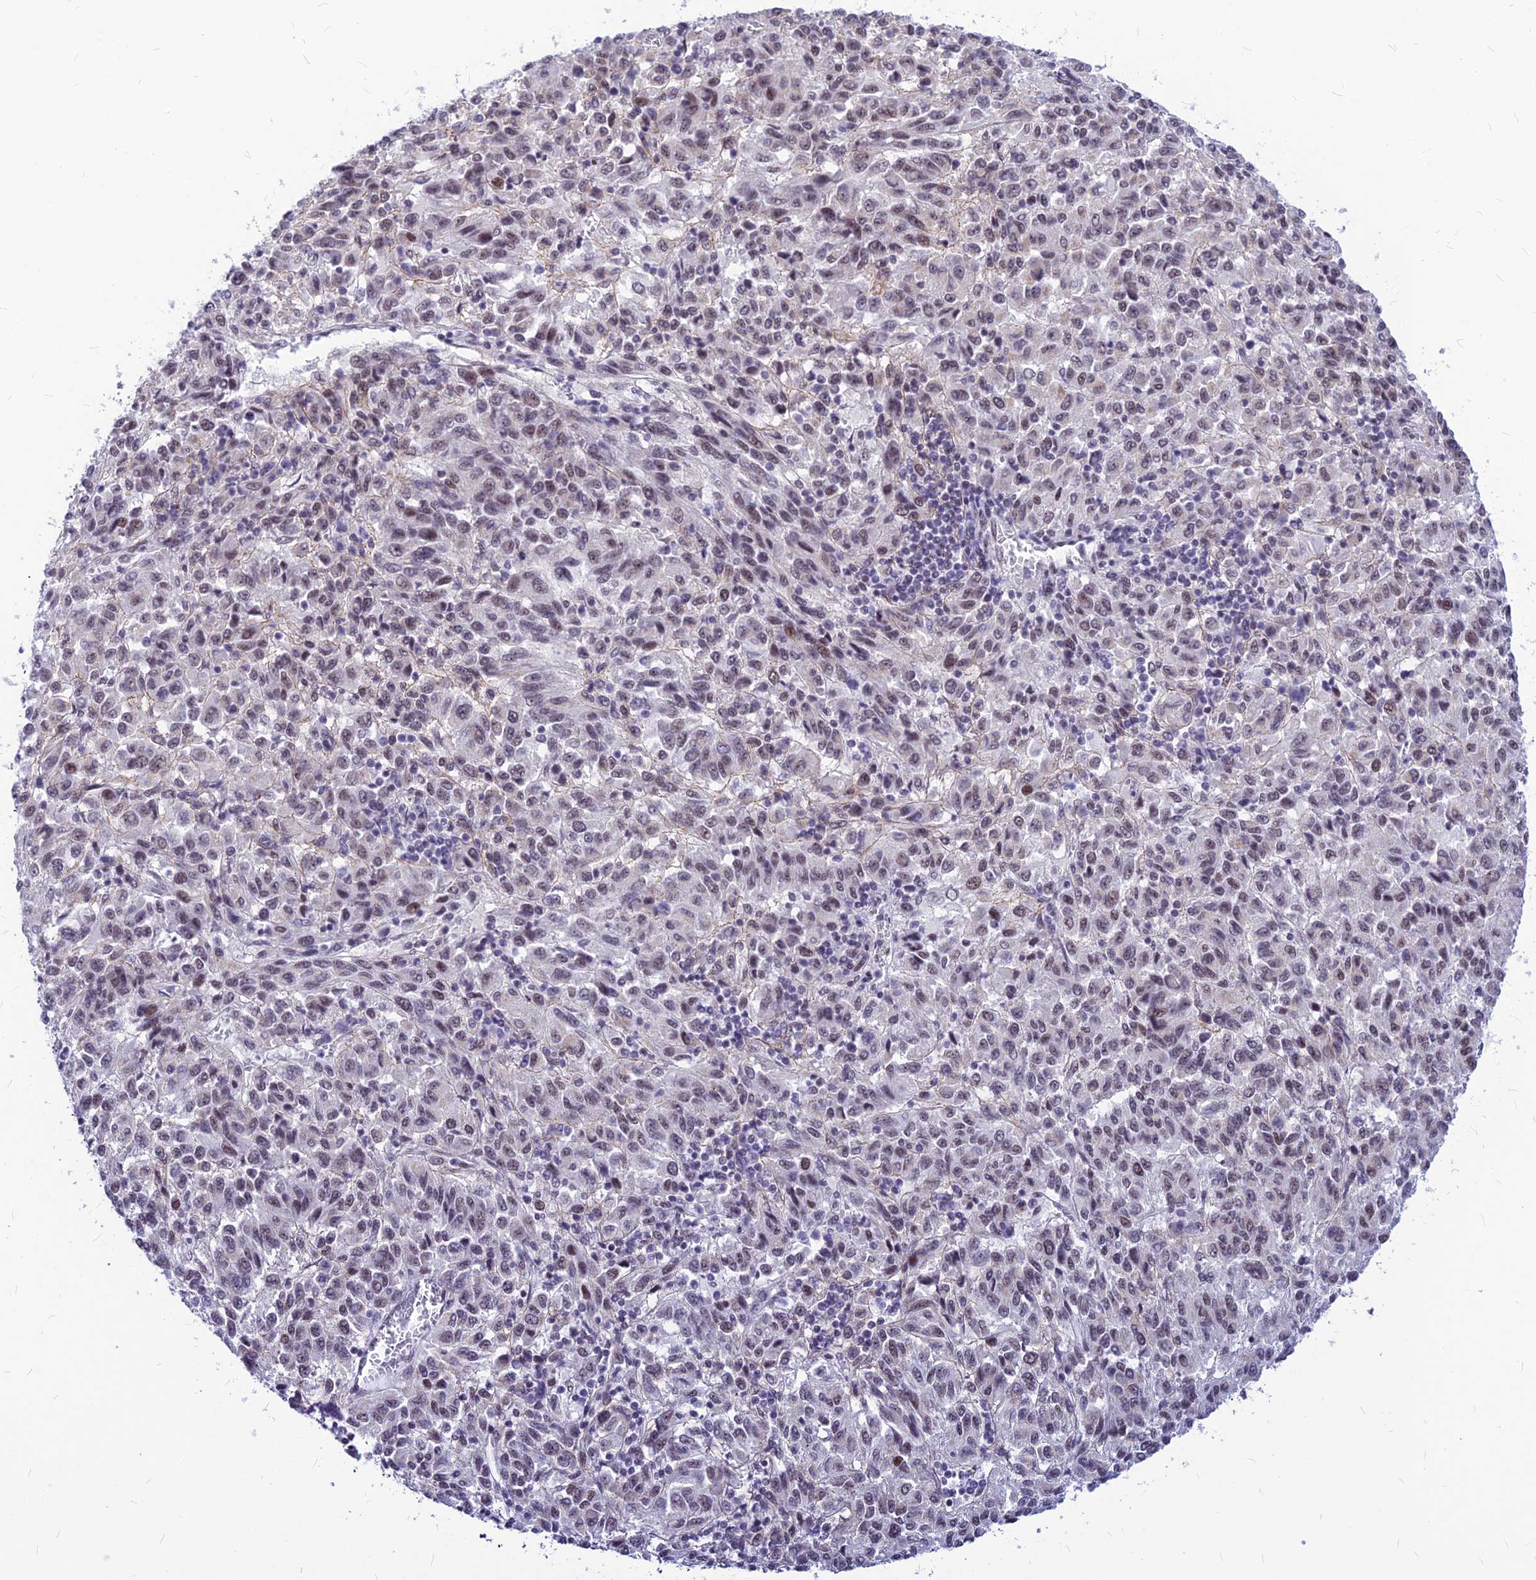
{"staining": {"intensity": "weak", "quantity": "<25%", "location": "nuclear"}, "tissue": "melanoma", "cell_type": "Tumor cells", "image_type": "cancer", "snomed": [{"axis": "morphology", "description": "Malignant melanoma, Metastatic site"}, {"axis": "topography", "description": "Lung"}], "caption": "Micrograph shows no protein expression in tumor cells of malignant melanoma (metastatic site) tissue.", "gene": "KCTD13", "patient": {"sex": "male", "age": 64}}